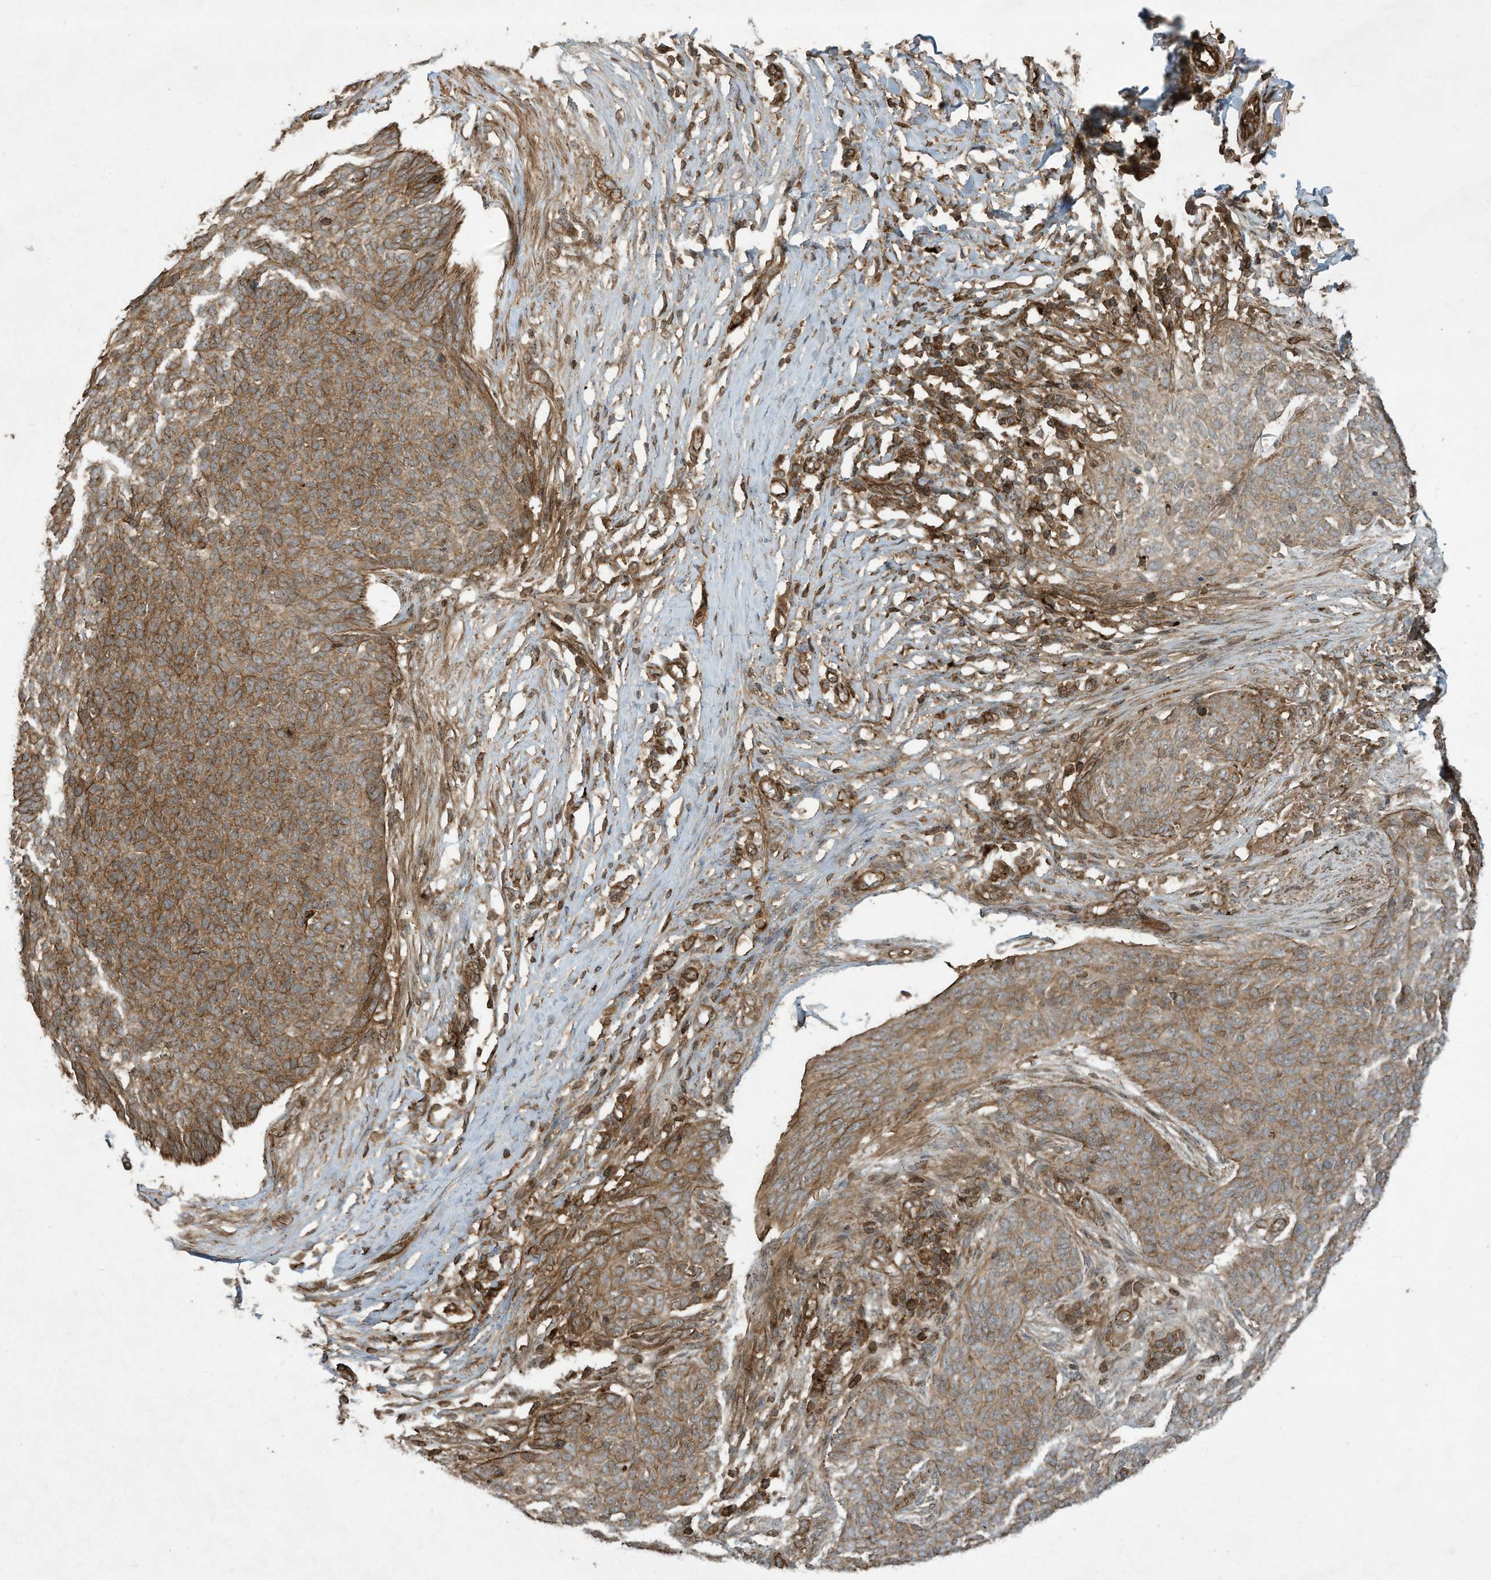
{"staining": {"intensity": "moderate", "quantity": ">75%", "location": "cytoplasmic/membranous"}, "tissue": "skin cancer", "cell_type": "Tumor cells", "image_type": "cancer", "snomed": [{"axis": "morphology", "description": "Normal tissue, NOS"}, {"axis": "morphology", "description": "Basal cell carcinoma"}, {"axis": "topography", "description": "Skin"}], "caption": "Basal cell carcinoma (skin) stained with a brown dye exhibits moderate cytoplasmic/membranous positive staining in about >75% of tumor cells.", "gene": "DDIT4", "patient": {"sex": "male", "age": 50}}